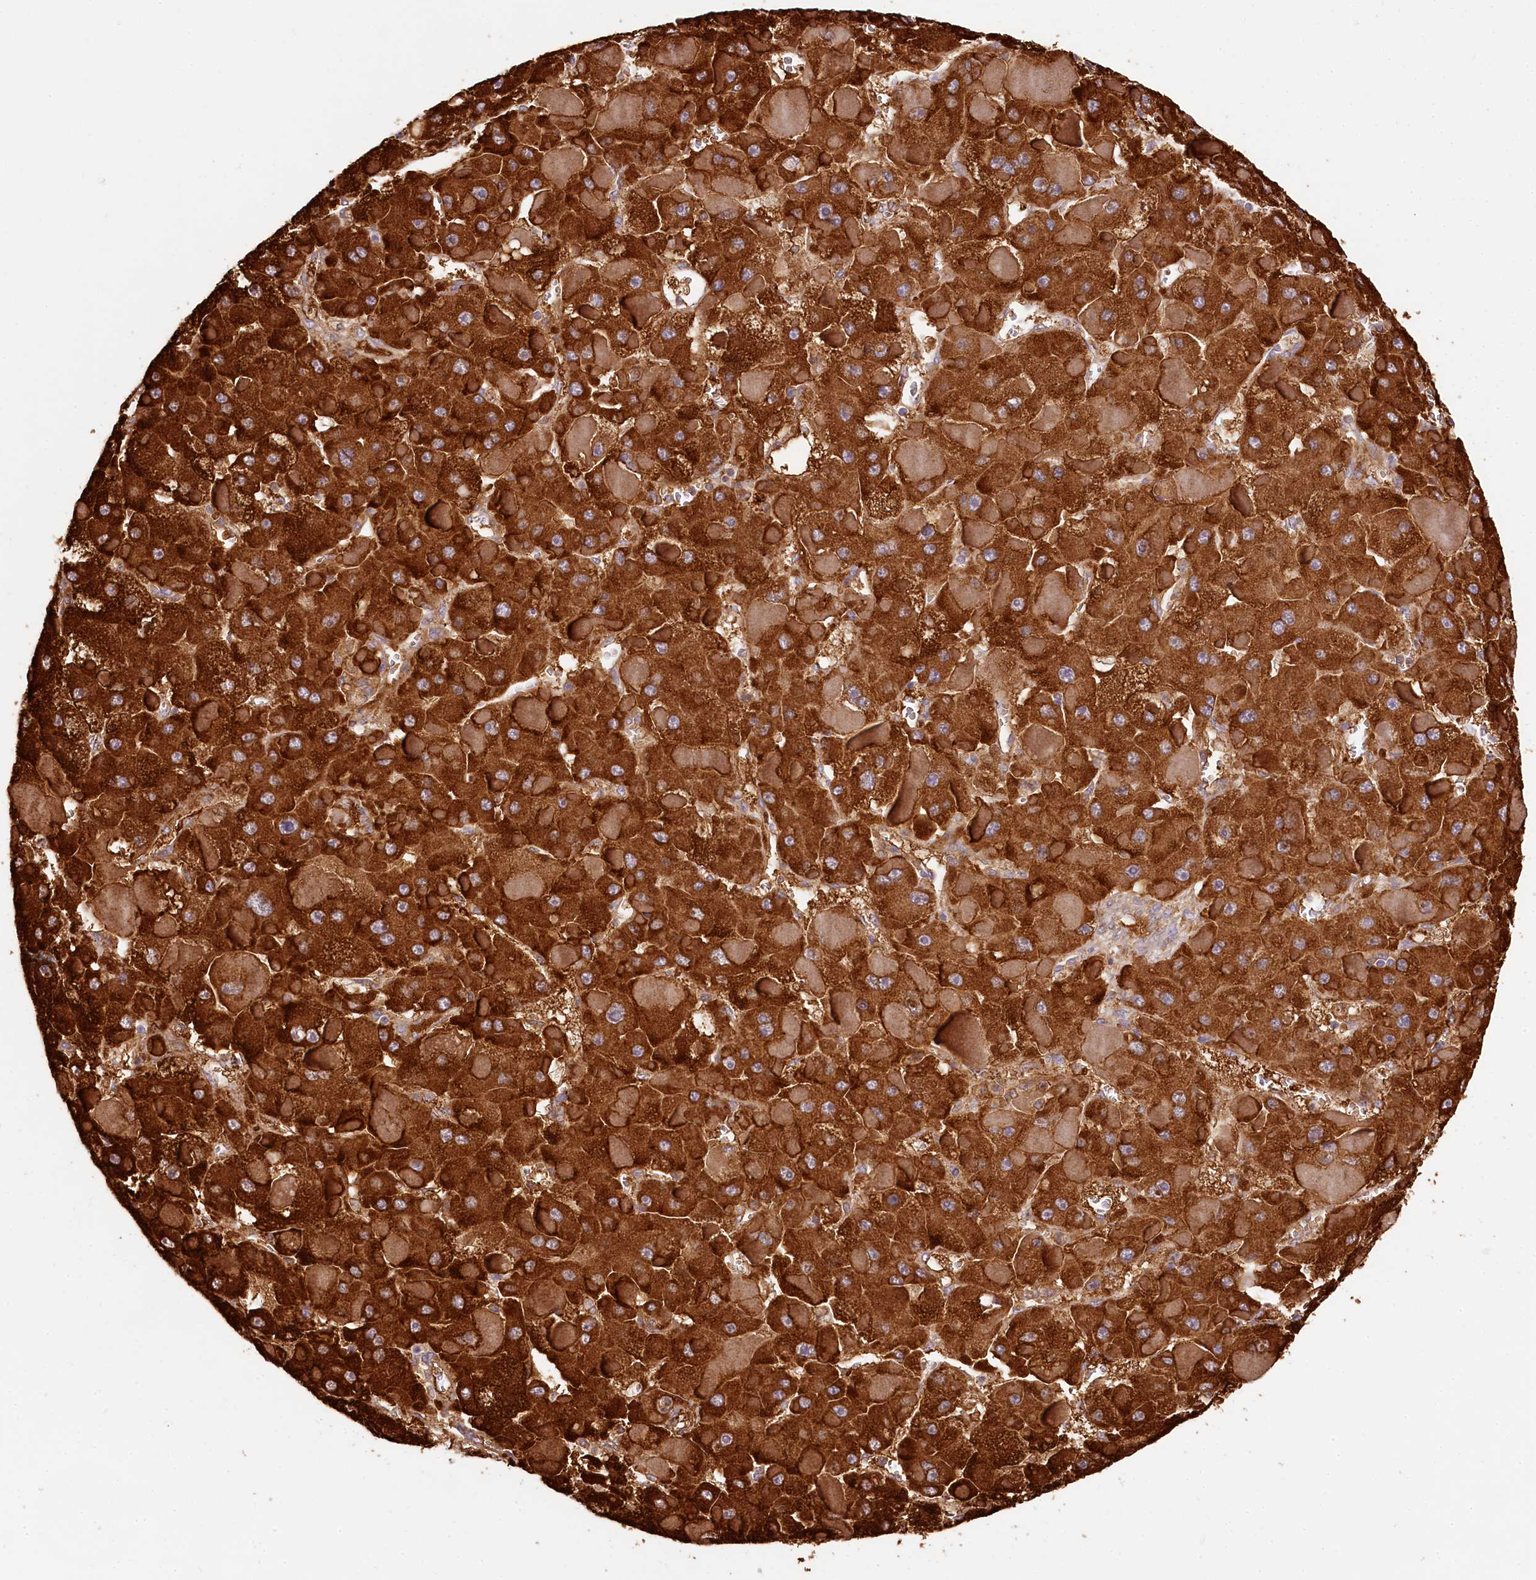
{"staining": {"intensity": "strong", "quantity": ">75%", "location": "cytoplasmic/membranous"}, "tissue": "liver cancer", "cell_type": "Tumor cells", "image_type": "cancer", "snomed": [{"axis": "morphology", "description": "Carcinoma, Hepatocellular, NOS"}, {"axis": "topography", "description": "Liver"}], "caption": "A high amount of strong cytoplasmic/membranous positivity is identified in approximately >75% of tumor cells in liver cancer tissue. The protein of interest is stained brown, and the nuclei are stained in blue (DAB (3,3'-diaminobenzidine) IHC with brightfield microscopy, high magnification).", "gene": "PPIP5K2", "patient": {"sex": "female", "age": 73}}